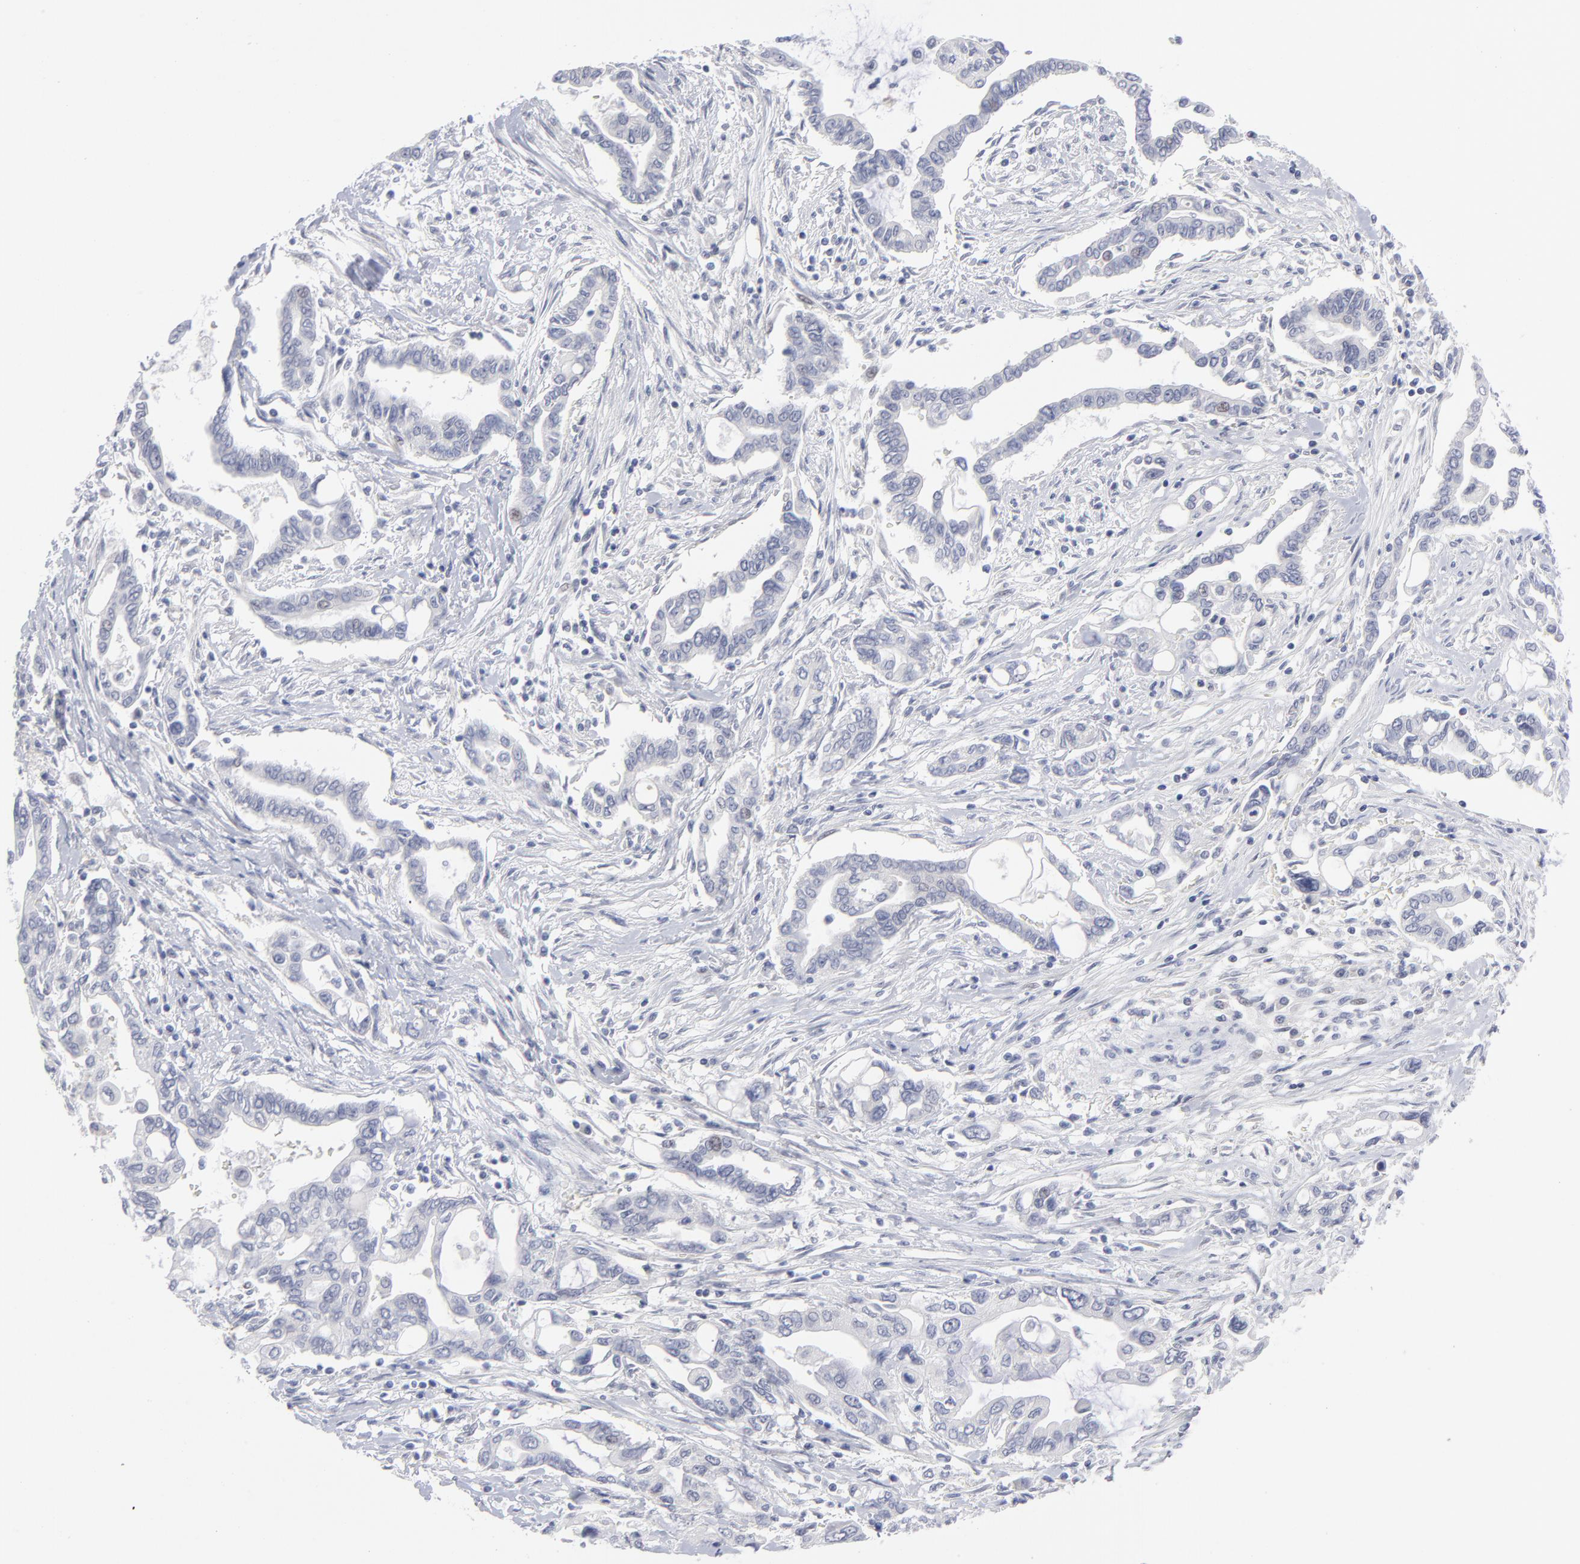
{"staining": {"intensity": "negative", "quantity": "none", "location": "none"}, "tissue": "pancreatic cancer", "cell_type": "Tumor cells", "image_type": "cancer", "snomed": [{"axis": "morphology", "description": "Adenocarcinoma, NOS"}, {"axis": "topography", "description": "Pancreas"}], "caption": "Pancreatic cancer (adenocarcinoma) stained for a protein using immunohistochemistry (IHC) demonstrates no staining tumor cells.", "gene": "RPS24", "patient": {"sex": "female", "age": 57}}